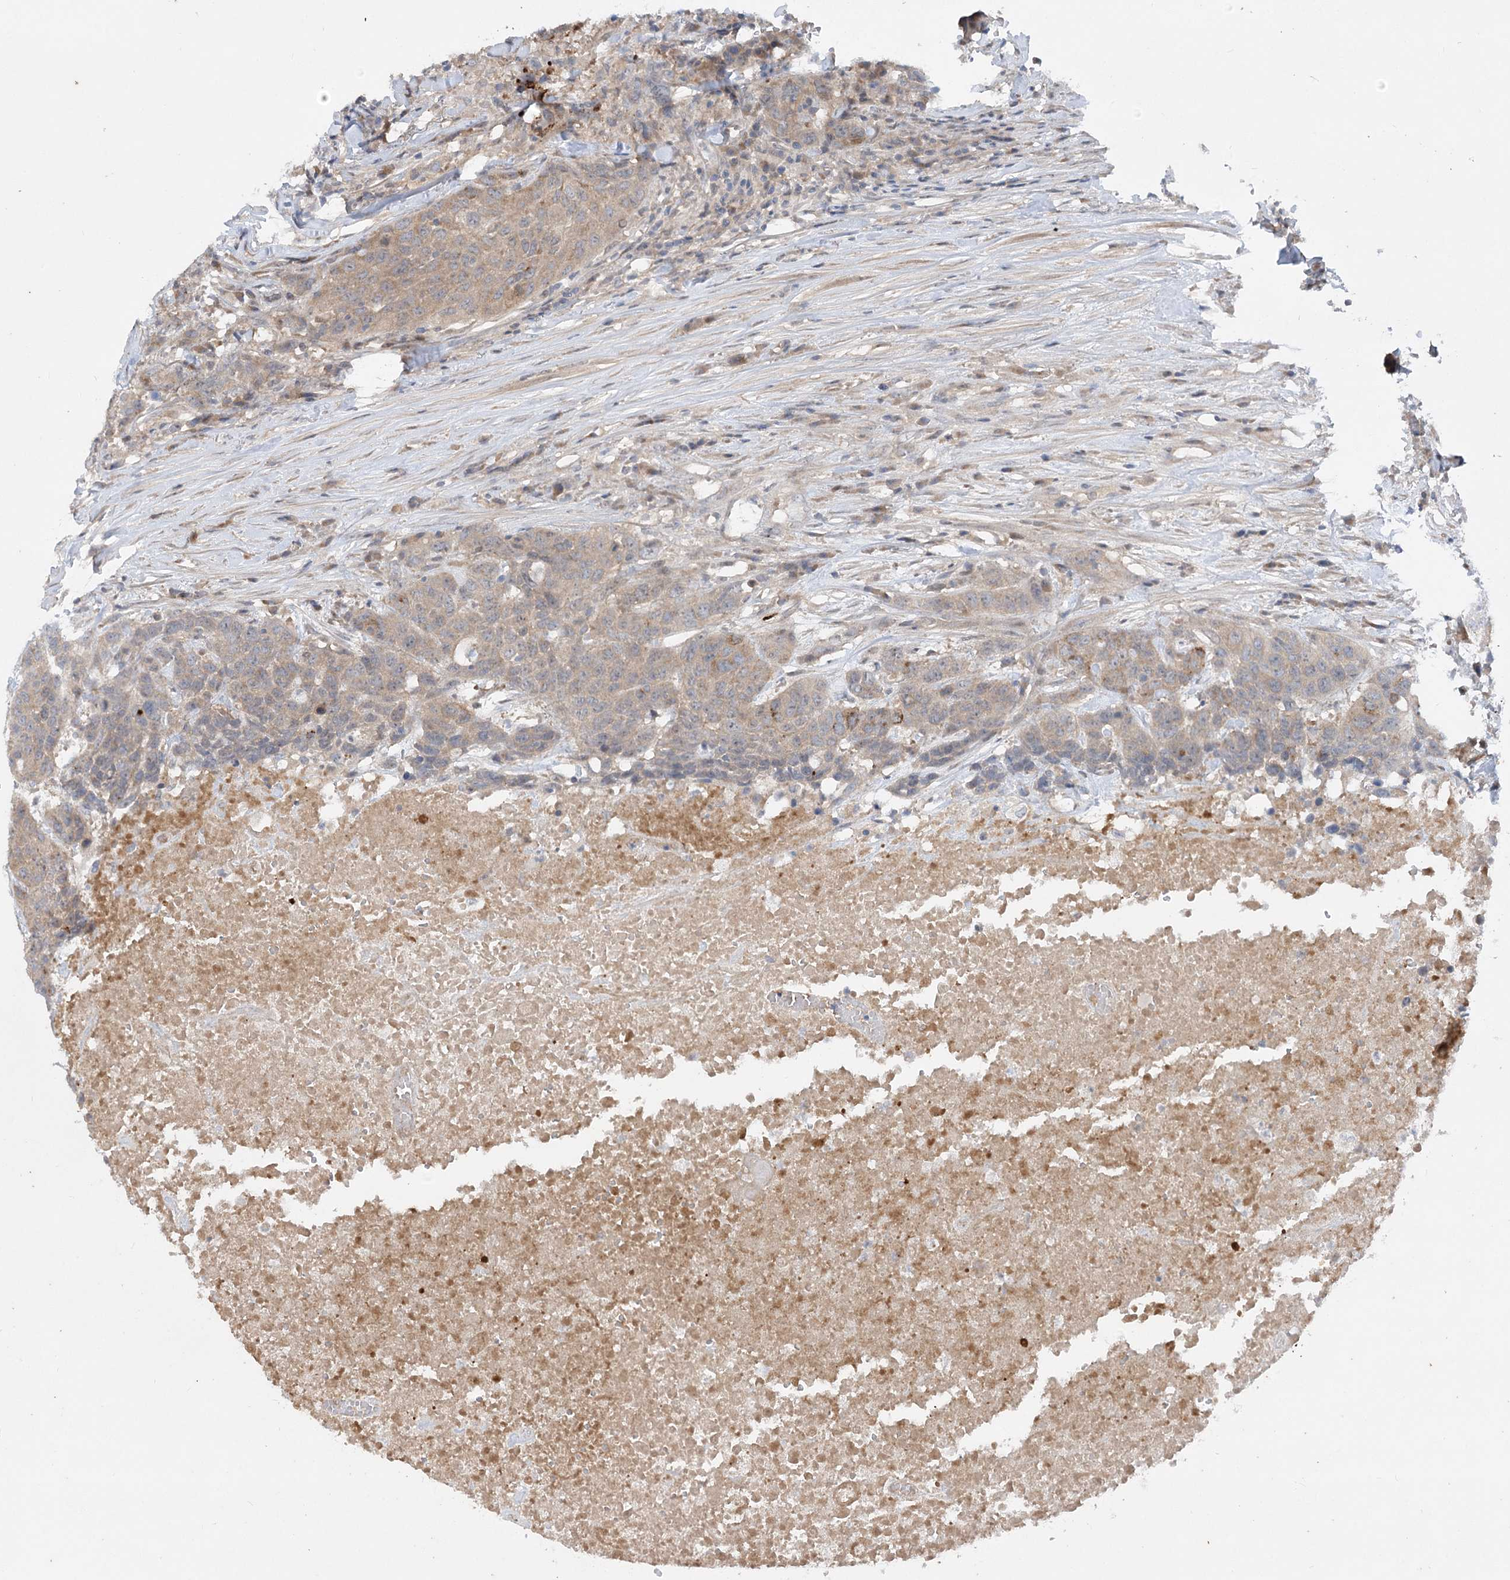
{"staining": {"intensity": "weak", "quantity": ">75%", "location": "cytoplasmic/membranous"}, "tissue": "head and neck cancer", "cell_type": "Tumor cells", "image_type": "cancer", "snomed": [{"axis": "morphology", "description": "Squamous cell carcinoma, NOS"}, {"axis": "topography", "description": "Head-Neck"}], "caption": "This is a micrograph of immunohistochemistry (IHC) staining of head and neck squamous cell carcinoma, which shows weak positivity in the cytoplasmic/membranous of tumor cells.", "gene": "FGF19", "patient": {"sex": "male", "age": 66}}